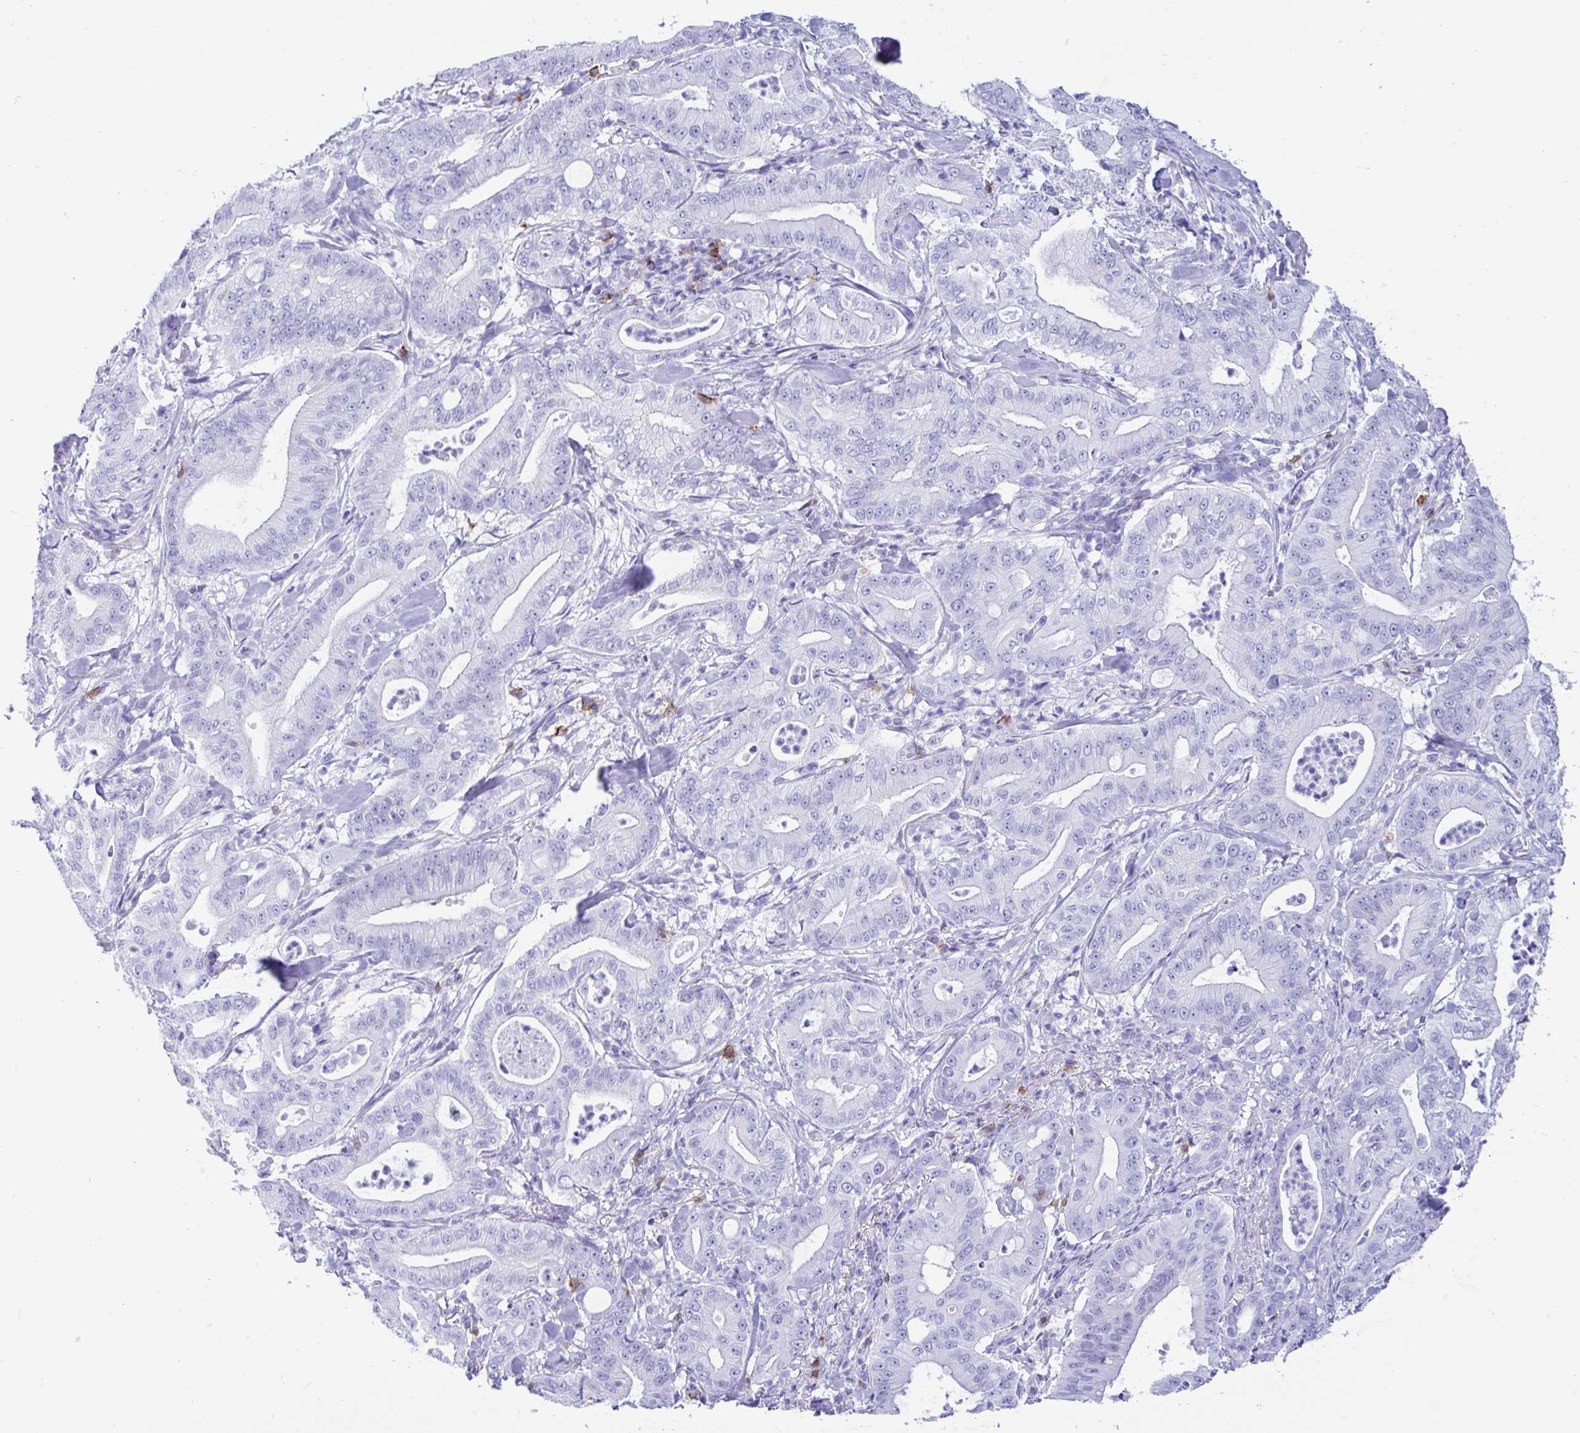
{"staining": {"intensity": "negative", "quantity": "none", "location": "none"}, "tissue": "pancreatic cancer", "cell_type": "Tumor cells", "image_type": "cancer", "snomed": [{"axis": "morphology", "description": "Adenocarcinoma, NOS"}, {"axis": "topography", "description": "Pancreas"}], "caption": "High magnification brightfield microscopy of pancreatic cancer stained with DAB (brown) and counterstained with hematoxylin (blue): tumor cells show no significant expression.", "gene": "CD5", "patient": {"sex": "male", "age": 71}}